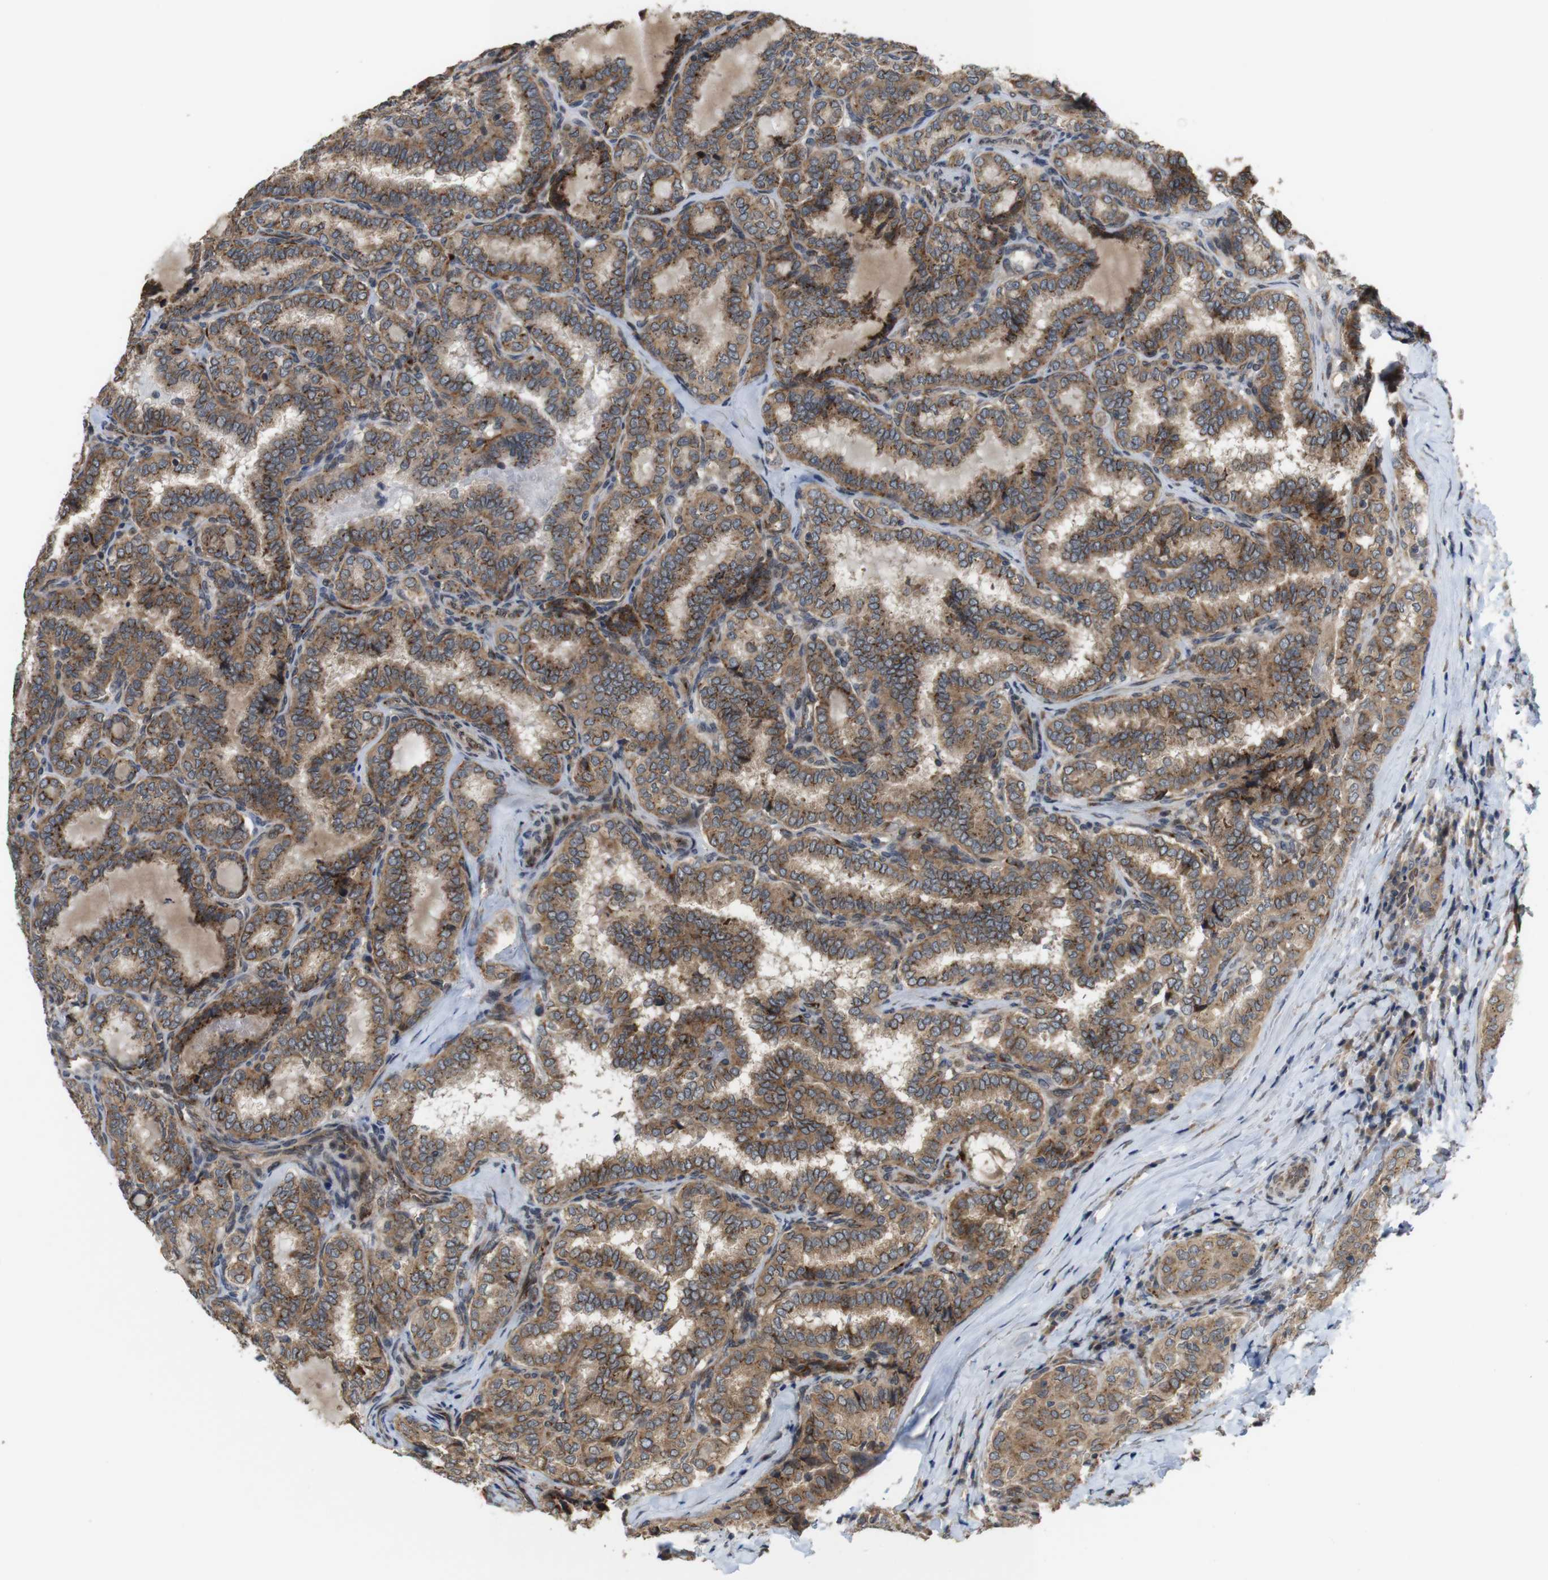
{"staining": {"intensity": "moderate", "quantity": ">75%", "location": "cytoplasmic/membranous"}, "tissue": "thyroid cancer", "cell_type": "Tumor cells", "image_type": "cancer", "snomed": [{"axis": "morphology", "description": "Normal tissue, NOS"}, {"axis": "morphology", "description": "Papillary adenocarcinoma, NOS"}, {"axis": "topography", "description": "Thyroid gland"}], "caption": "Immunohistochemistry (IHC) micrograph of human thyroid cancer stained for a protein (brown), which displays medium levels of moderate cytoplasmic/membranous positivity in approximately >75% of tumor cells.", "gene": "EFCAB14", "patient": {"sex": "female", "age": 30}}